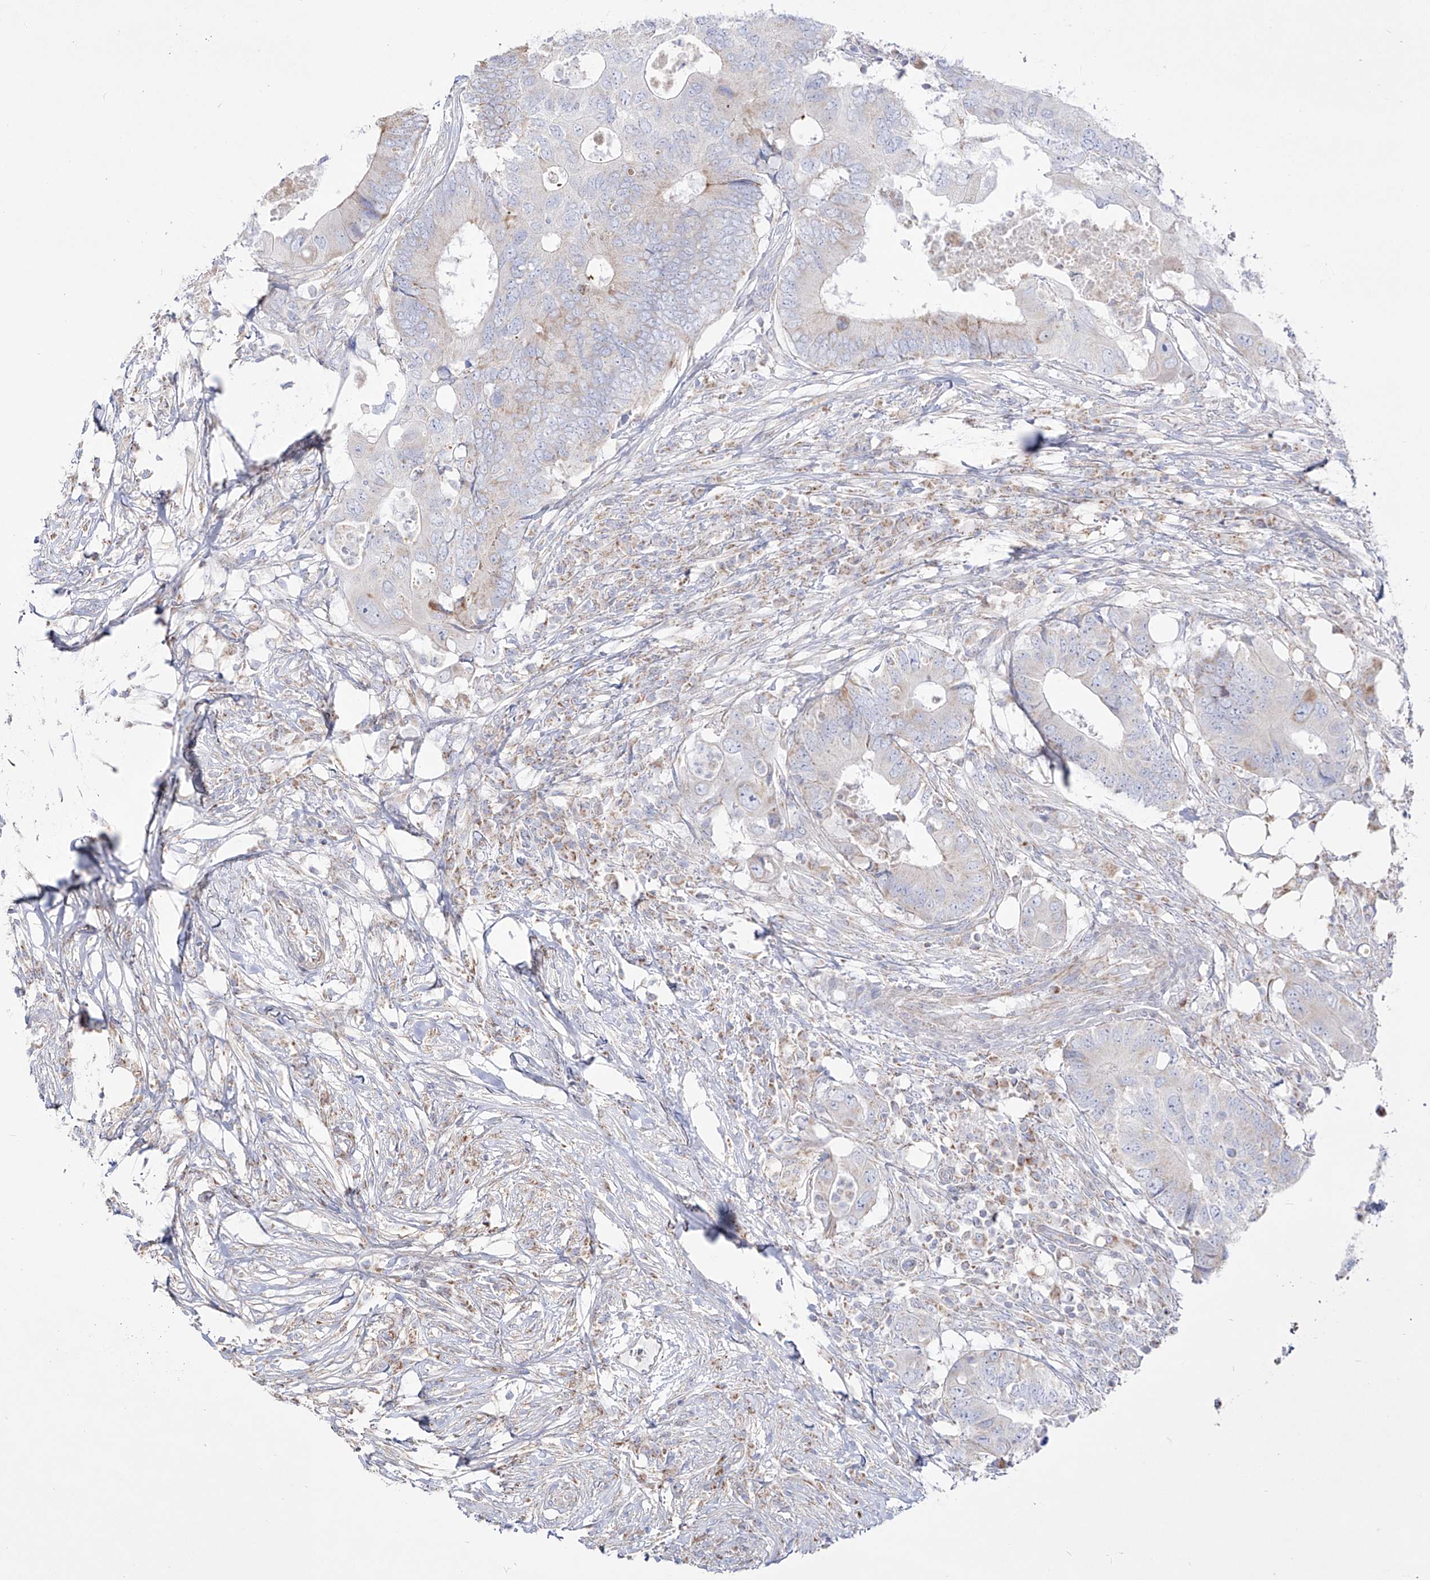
{"staining": {"intensity": "negative", "quantity": "none", "location": "none"}, "tissue": "colorectal cancer", "cell_type": "Tumor cells", "image_type": "cancer", "snomed": [{"axis": "morphology", "description": "Adenocarcinoma, NOS"}, {"axis": "topography", "description": "Colon"}], "caption": "This is a histopathology image of immunohistochemistry (IHC) staining of colorectal adenocarcinoma, which shows no expression in tumor cells. The staining was performed using DAB to visualize the protein expression in brown, while the nuclei were stained in blue with hematoxylin (Magnification: 20x).", "gene": "RCHY1", "patient": {"sex": "male", "age": 71}}